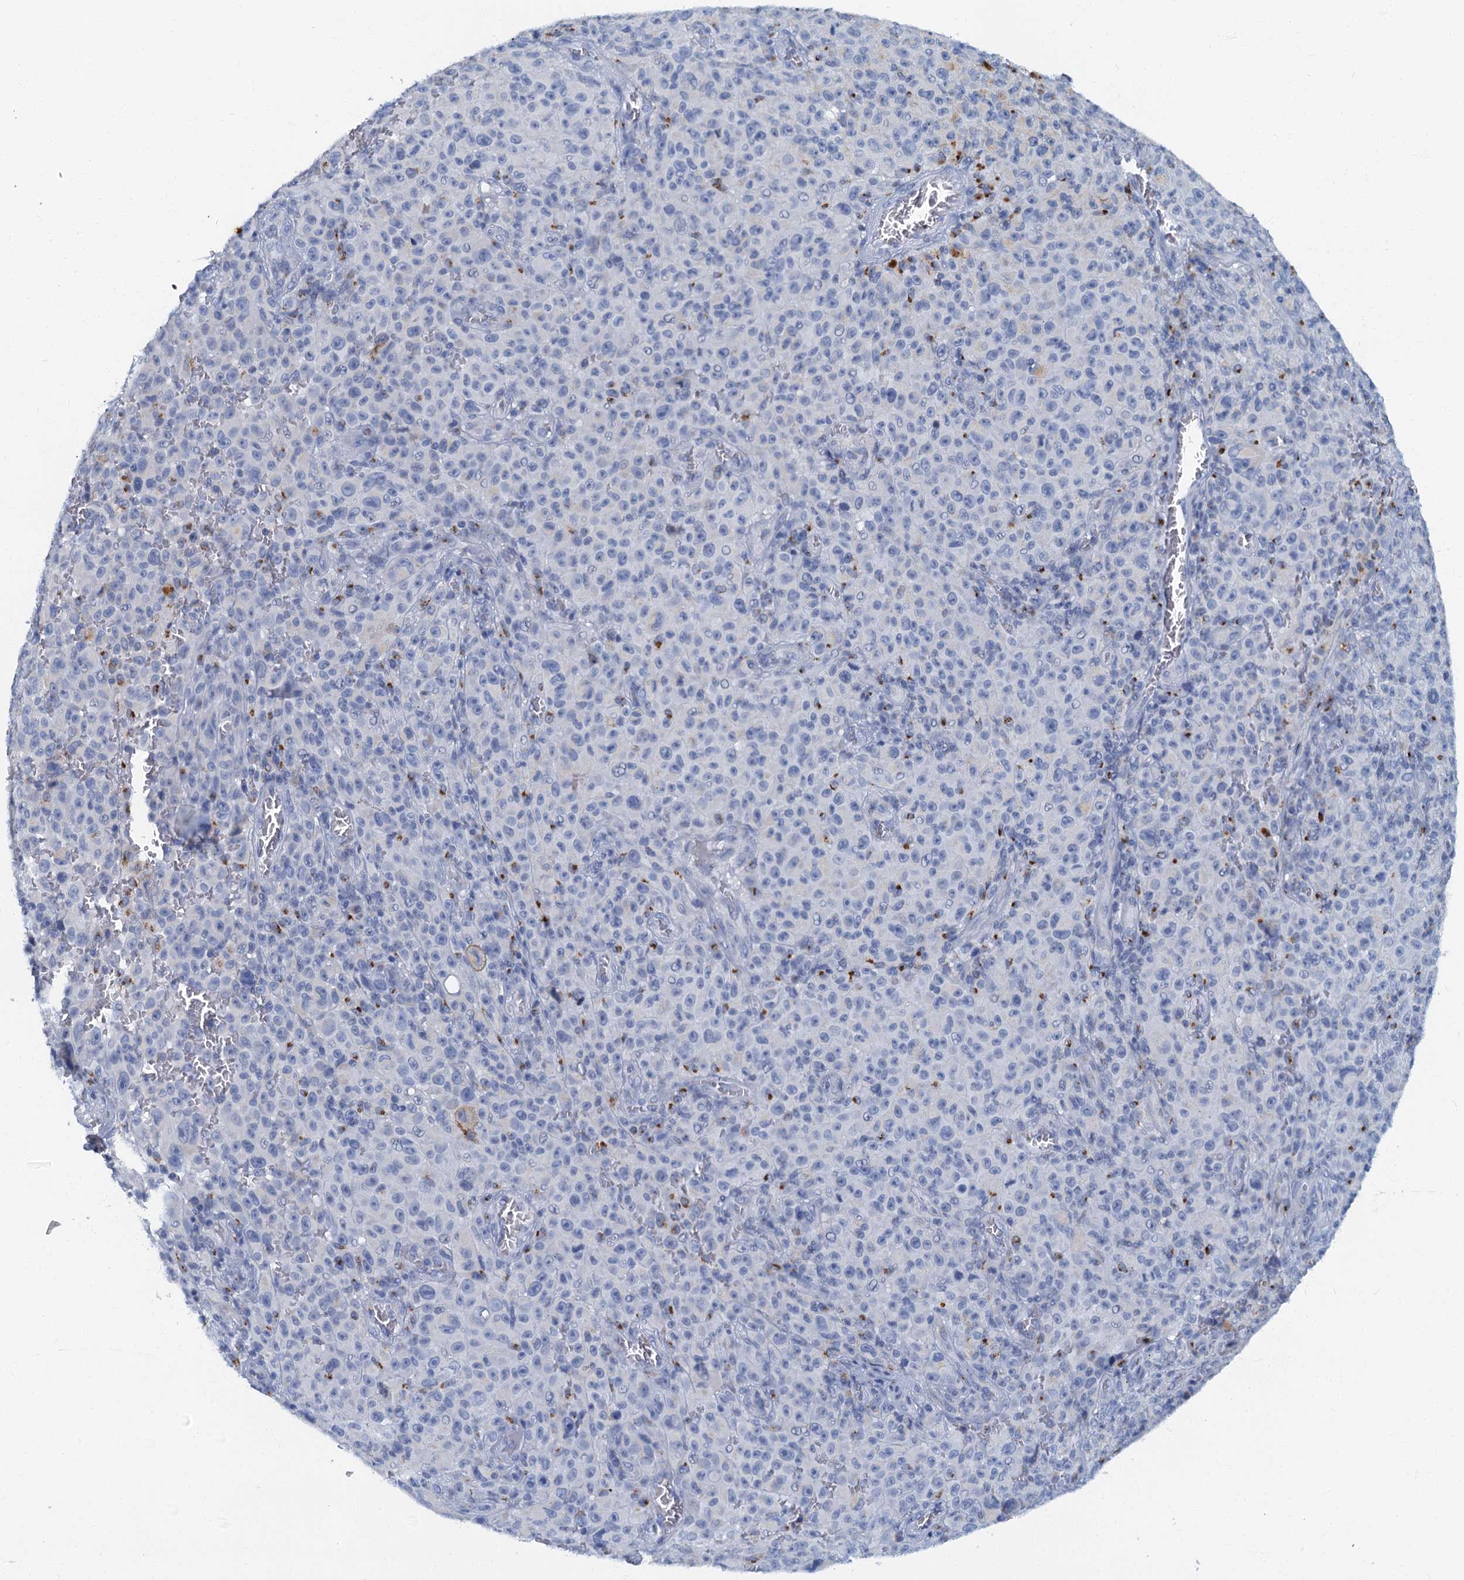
{"staining": {"intensity": "negative", "quantity": "none", "location": "none"}, "tissue": "melanoma", "cell_type": "Tumor cells", "image_type": "cancer", "snomed": [{"axis": "morphology", "description": "Malignant melanoma, NOS"}, {"axis": "topography", "description": "Skin"}], "caption": "This photomicrograph is of melanoma stained with immunohistochemistry (IHC) to label a protein in brown with the nuclei are counter-stained blue. There is no positivity in tumor cells.", "gene": "LYPD3", "patient": {"sex": "female", "age": 82}}